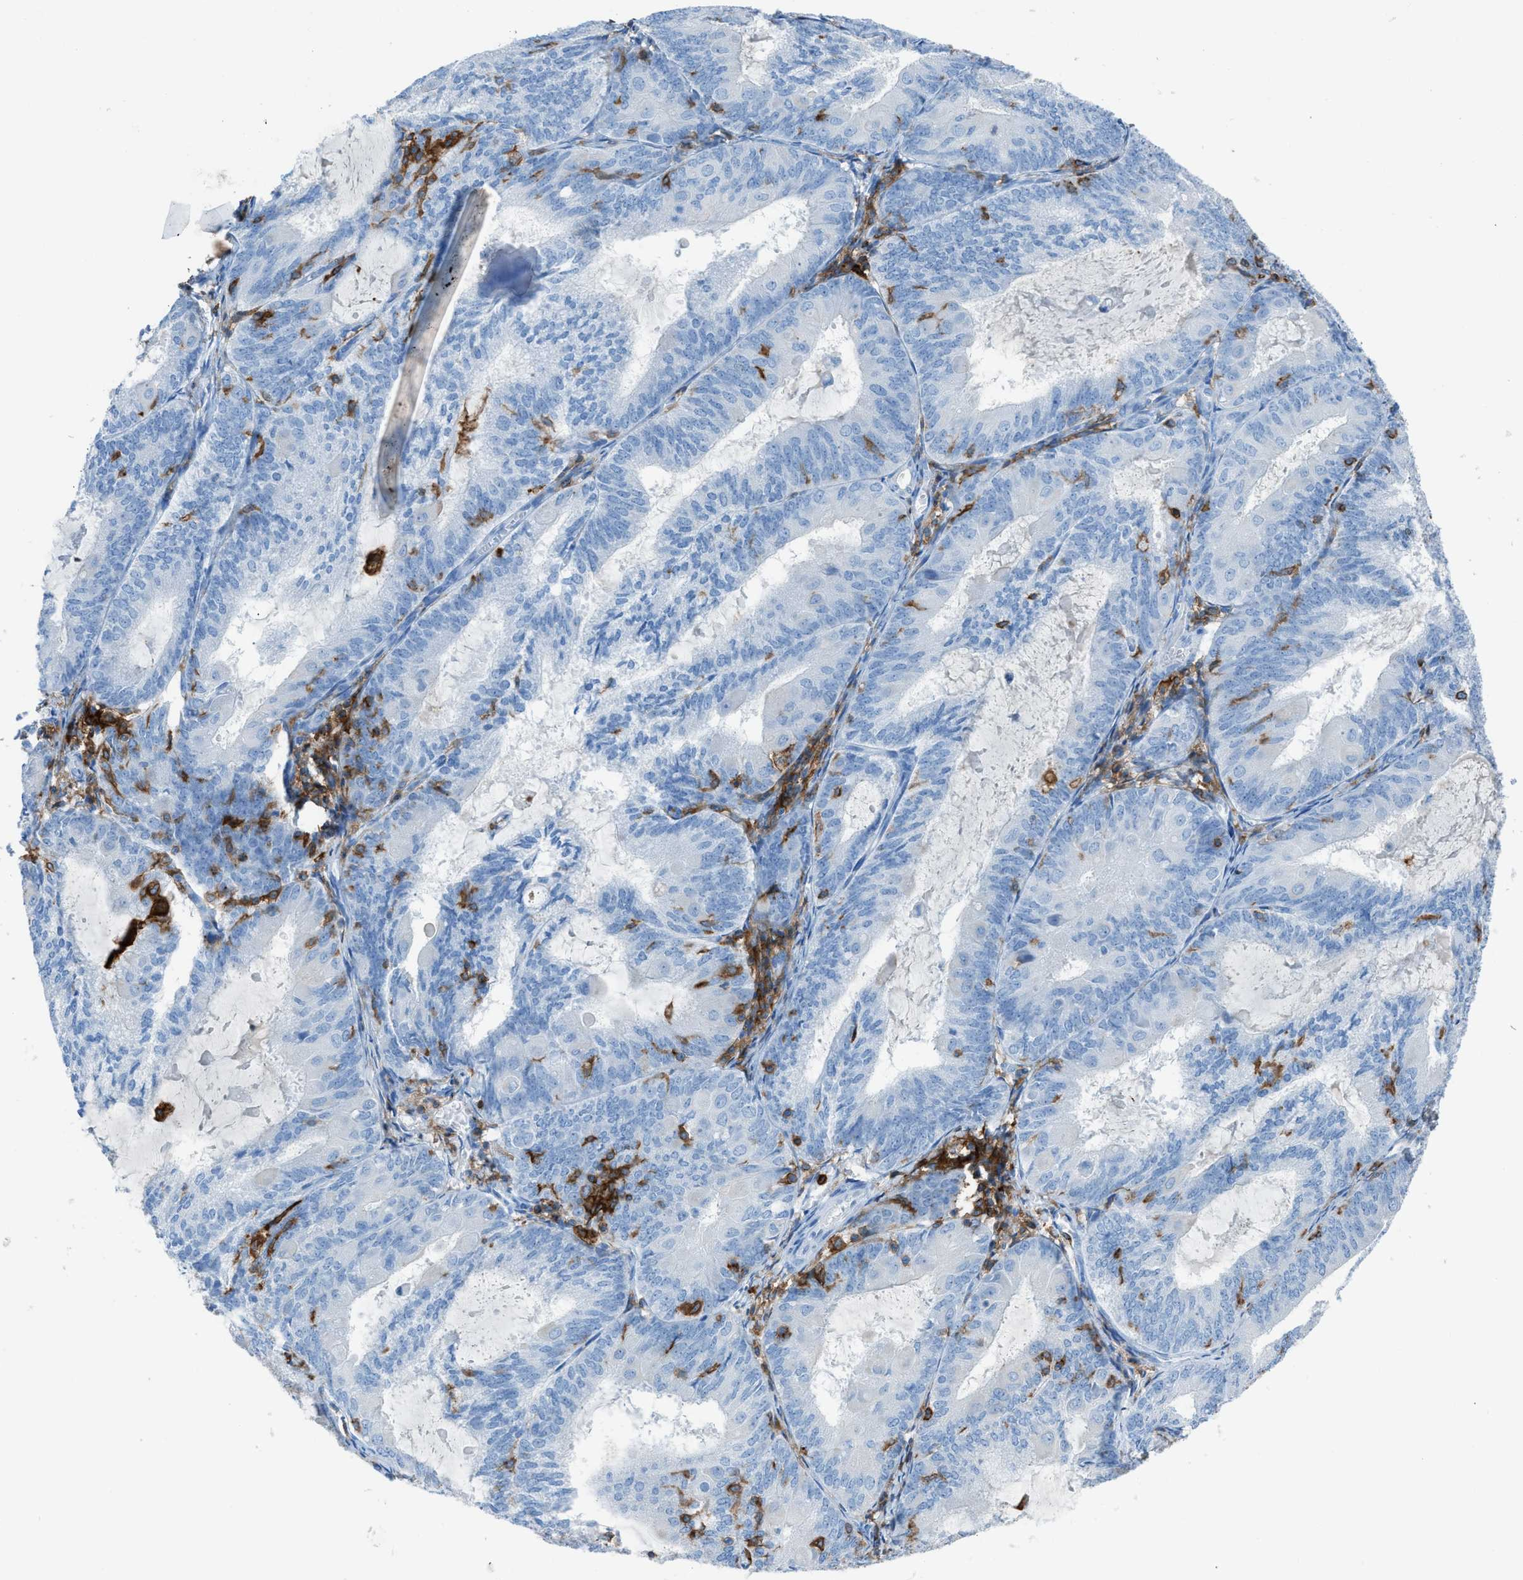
{"staining": {"intensity": "negative", "quantity": "none", "location": "none"}, "tissue": "endometrial cancer", "cell_type": "Tumor cells", "image_type": "cancer", "snomed": [{"axis": "morphology", "description": "Adenocarcinoma, NOS"}, {"axis": "topography", "description": "Endometrium"}], "caption": "Endometrial cancer was stained to show a protein in brown. There is no significant staining in tumor cells.", "gene": "ITGB2", "patient": {"sex": "female", "age": 81}}